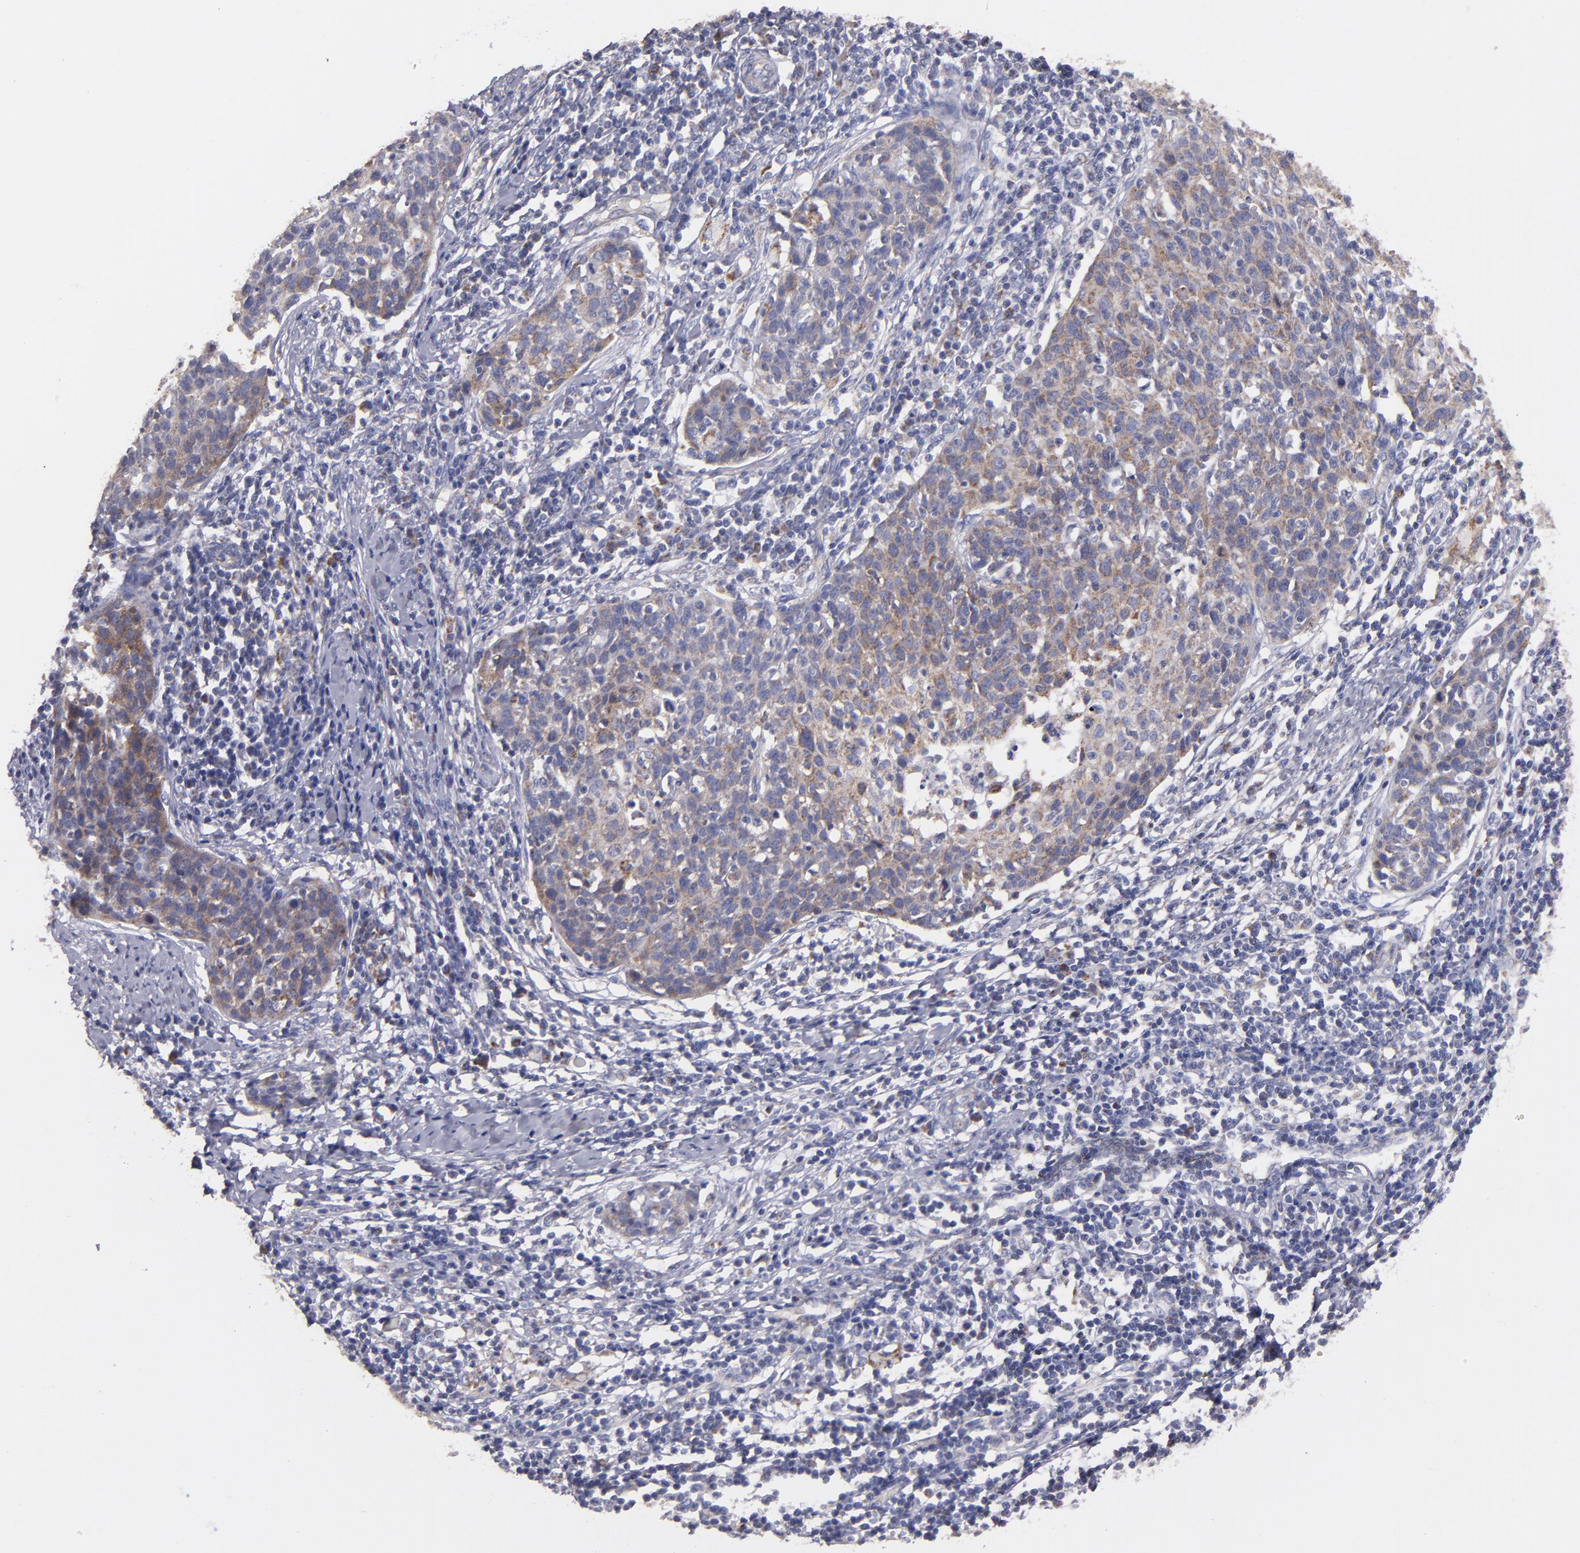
{"staining": {"intensity": "weak", "quantity": ">75%", "location": "cytoplasmic/membranous"}, "tissue": "cervical cancer", "cell_type": "Tumor cells", "image_type": "cancer", "snomed": [{"axis": "morphology", "description": "Squamous cell carcinoma, NOS"}, {"axis": "topography", "description": "Cervix"}], "caption": "A brown stain shows weak cytoplasmic/membranous expression of a protein in human cervical cancer tumor cells.", "gene": "CLTA", "patient": {"sex": "female", "age": 38}}